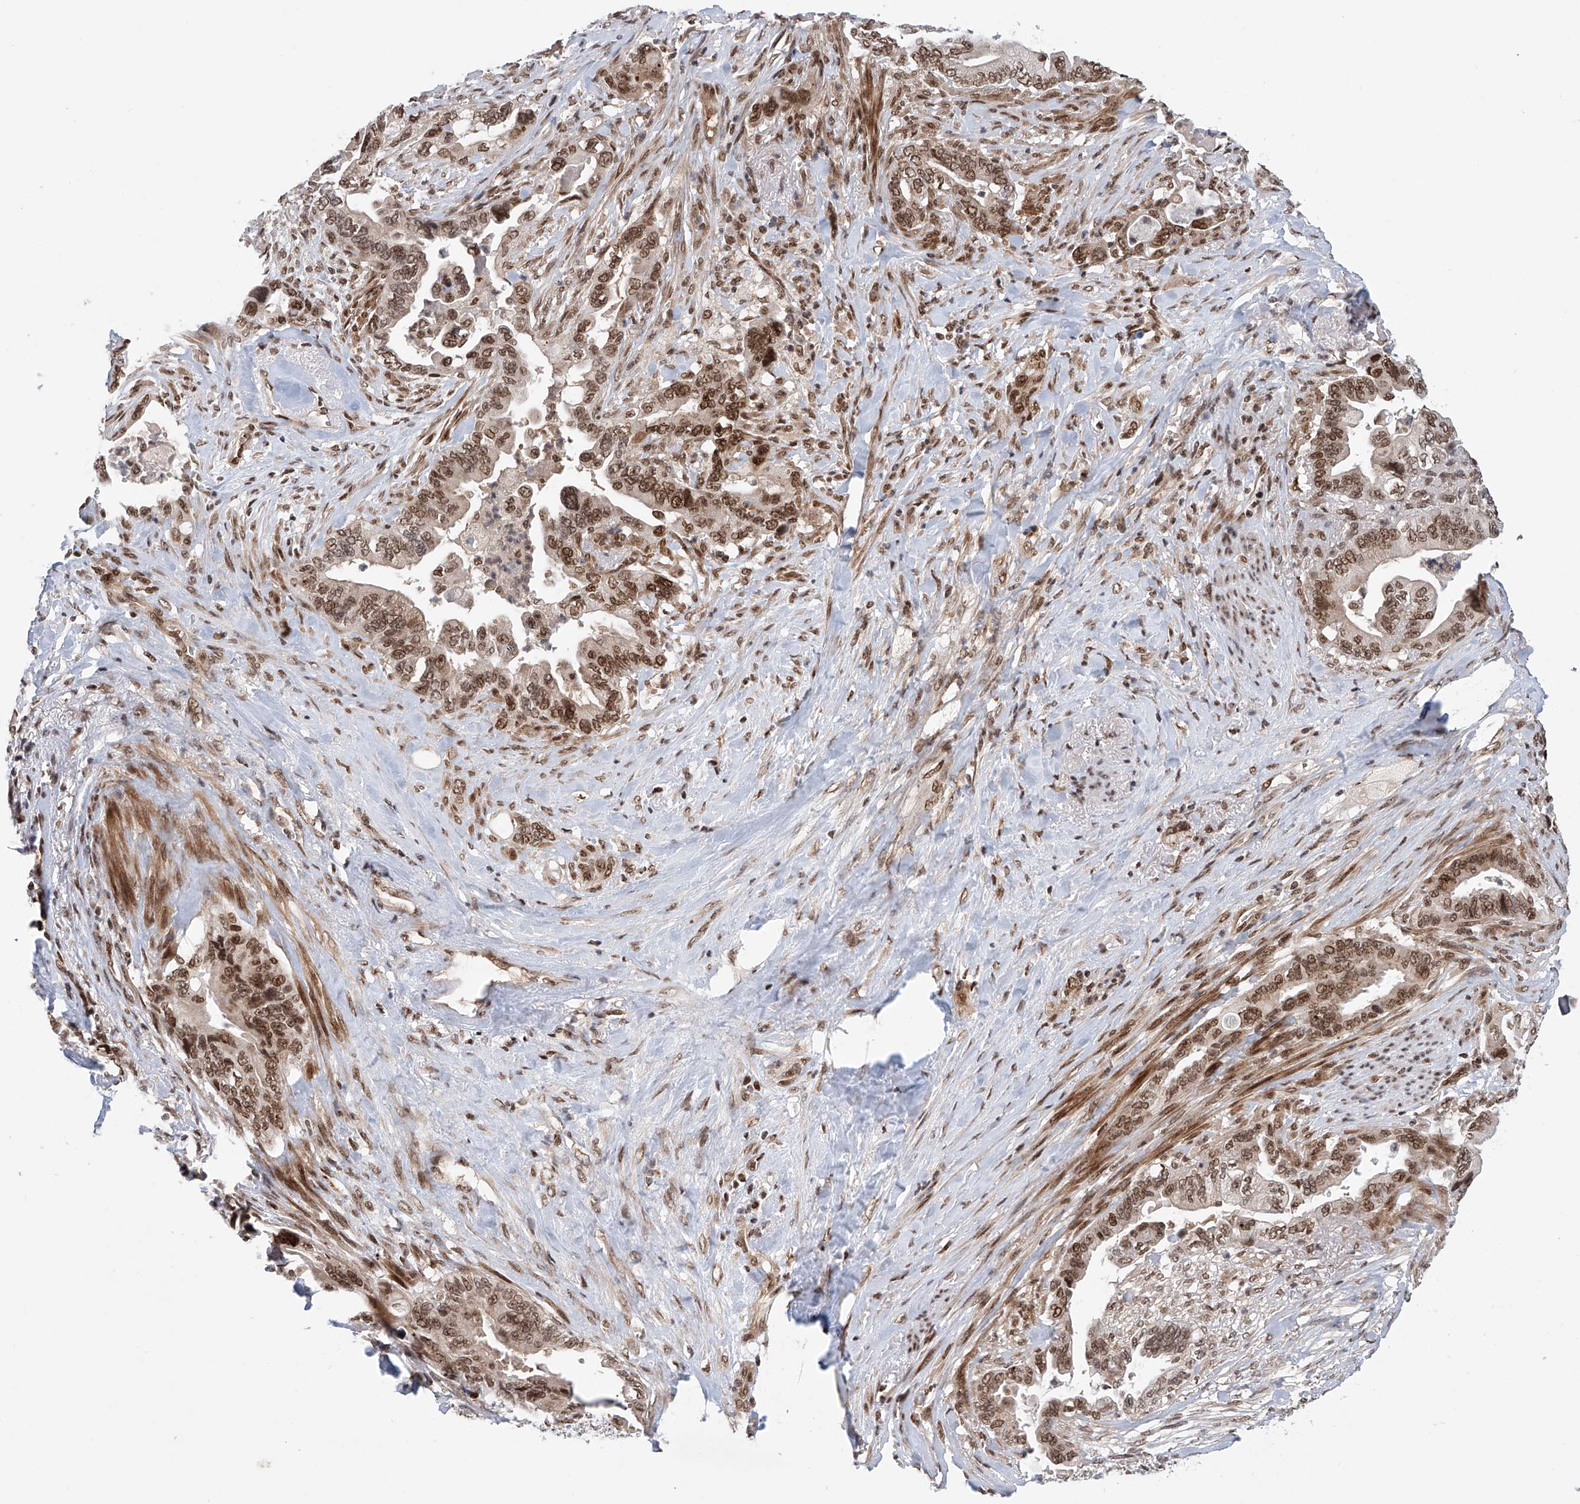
{"staining": {"intensity": "moderate", "quantity": ">75%", "location": "nuclear"}, "tissue": "pancreatic cancer", "cell_type": "Tumor cells", "image_type": "cancer", "snomed": [{"axis": "morphology", "description": "Adenocarcinoma, NOS"}, {"axis": "topography", "description": "Pancreas"}], "caption": "Approximately >75% of tumor cells in pancreatic cancer (adenocarcinoma) demonstrate moderate nuclear protein positivity as visualized by brown immunohistochemical staining.", "gene": "ZNF470", "patient": {"sex": "male", "age": 70}}